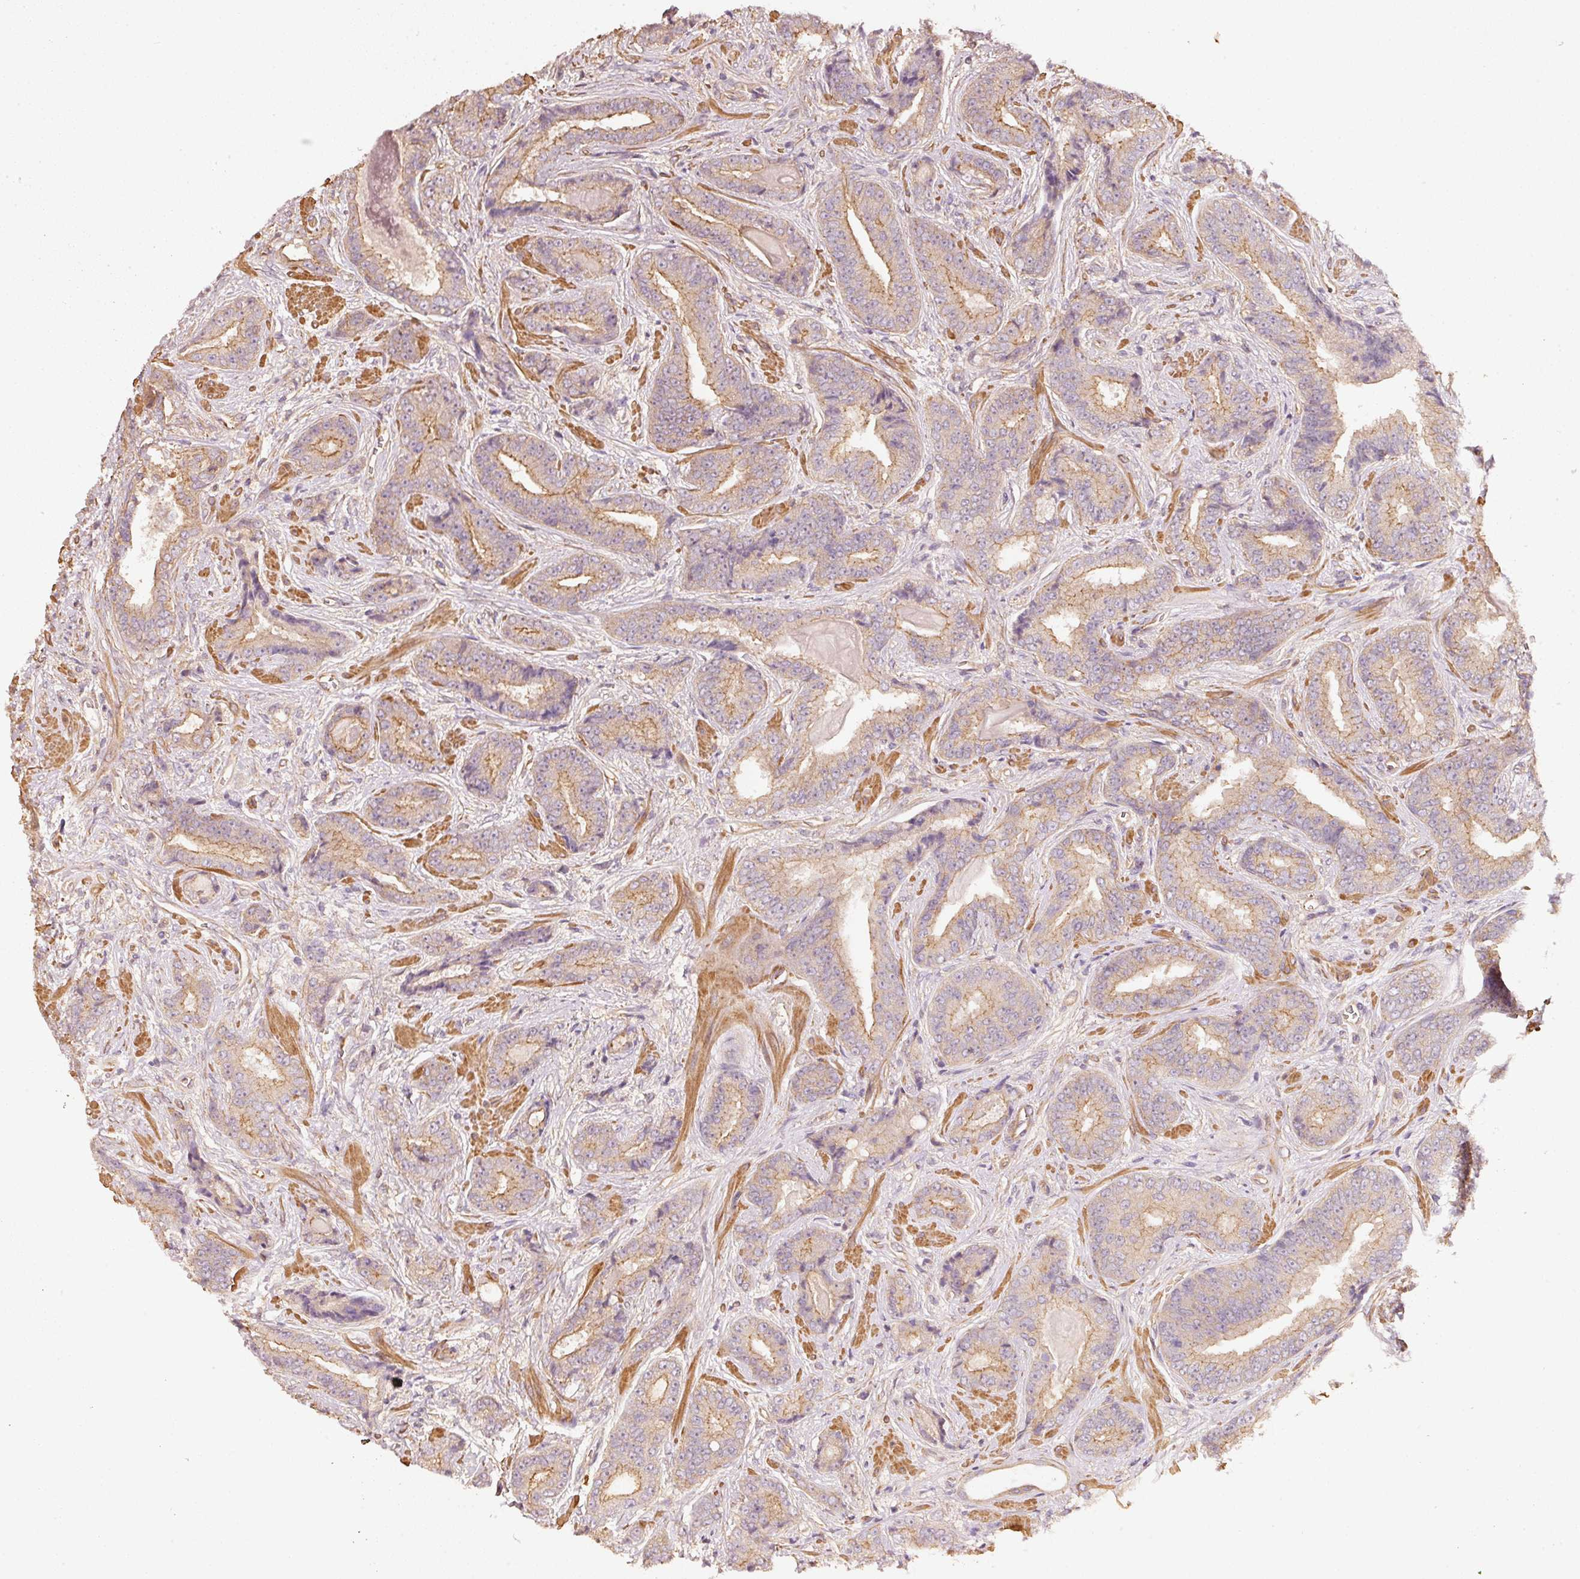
{"staining": {"intensity": "moderate", "quantity": "25%-75%", "location": "cytoplasmic/membranous"}, "tissue": "prostate cancer", "cell_type": "Tumor cells", "image_type": "cancer", "snomed": [{"axis": "morphology", "description": "Adenocarcinoma, Low grade"}, {"axis": "topography", "description": "Prostate"}], "caption": "This micrograph exhibits IHC staining of prostate cancer (low-grade adenocarcinoma), with medium moderate cytoplasmic/membranous expression in about 25%-75% of tumor cells.", "gene": "CEP95", "patient": {"sex": "male", "age": 62}}